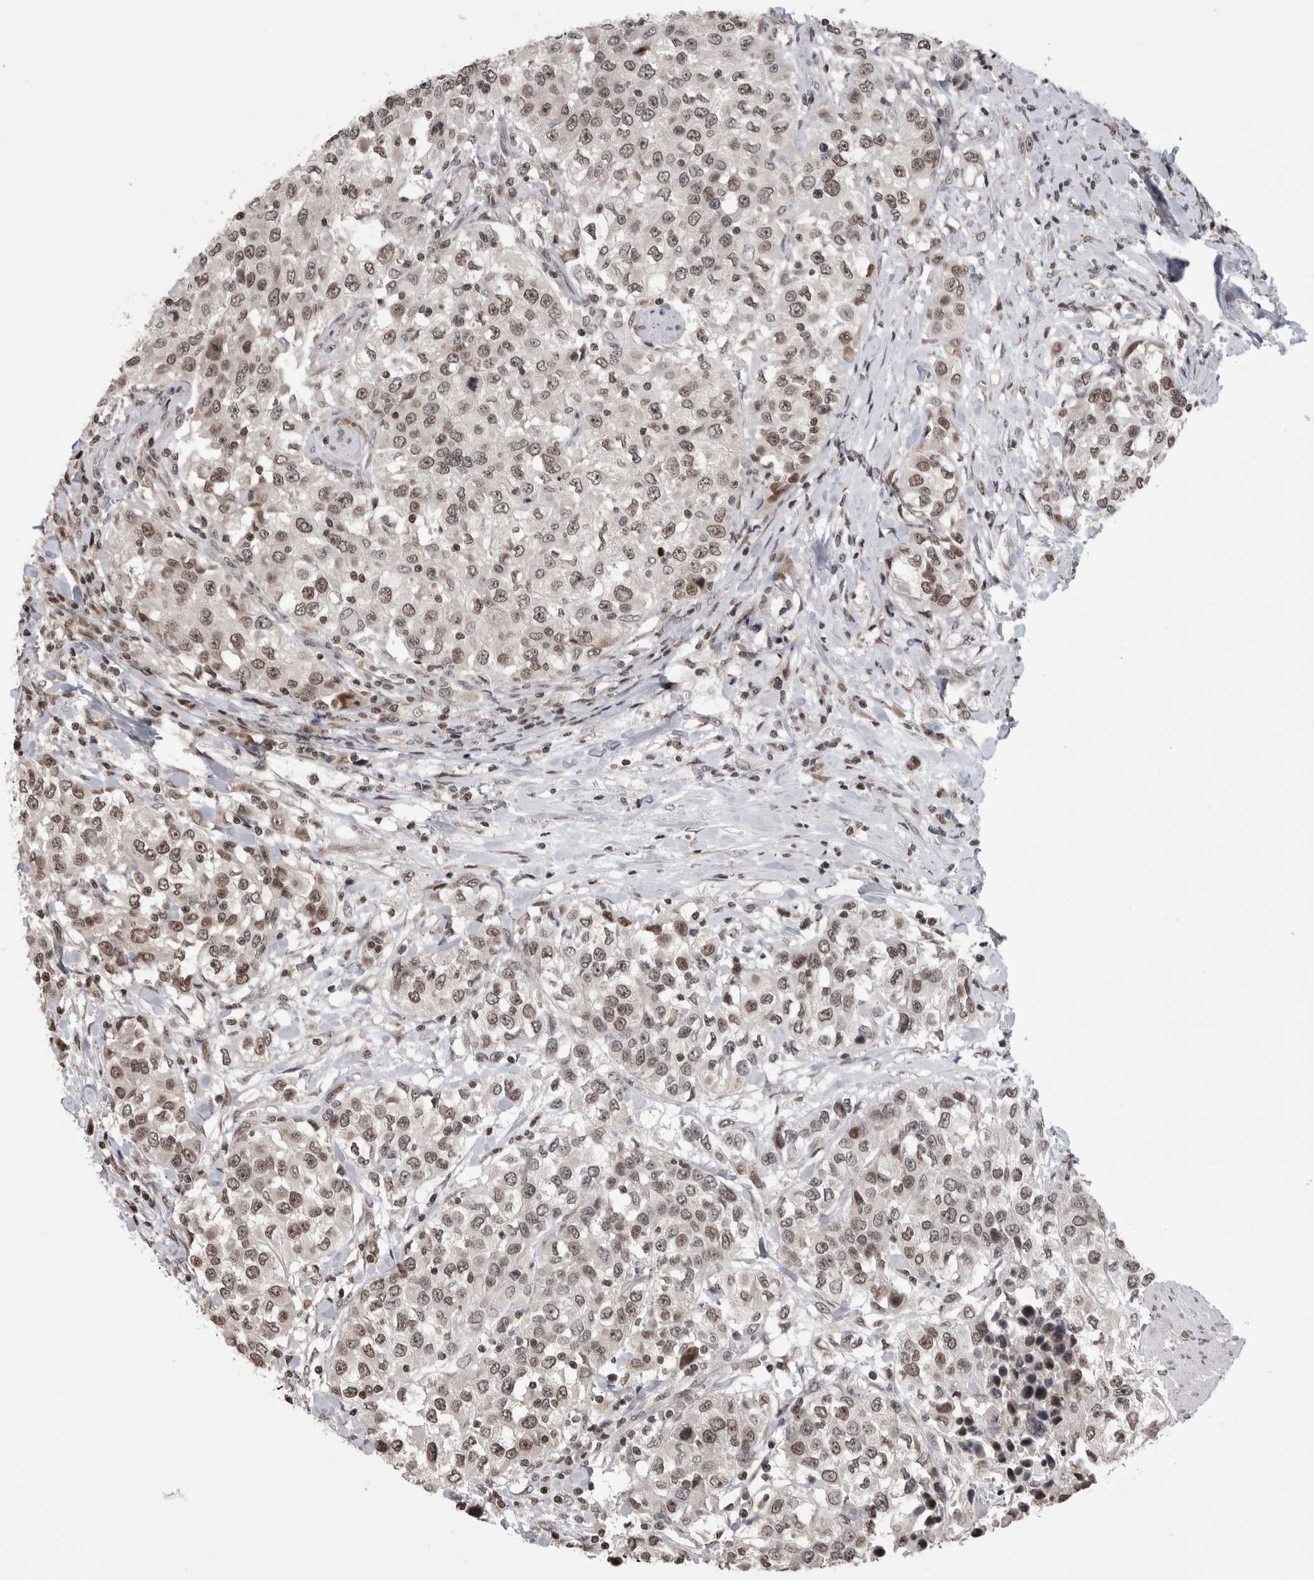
{"staining": {"intensity": "weak", "quantity": ">75%", "location": "nuclear"}, "tissue": "urothelial cancer", "cell_type": "Tumor cells", "image_type": "cancer", "snomed": [{"axis": "morphology", "description": "Urothelial carcinoma, High grade"}, {"axis": "topography", "description": "Urinary bladder"}], "caption": "A brown stain highlights weak nuclear staining of a protein in human urothelial carcinoma (high-grade) tumor cells.", "gene": "ZBTB11", "patient": {"sex": "female", "age": 80}}